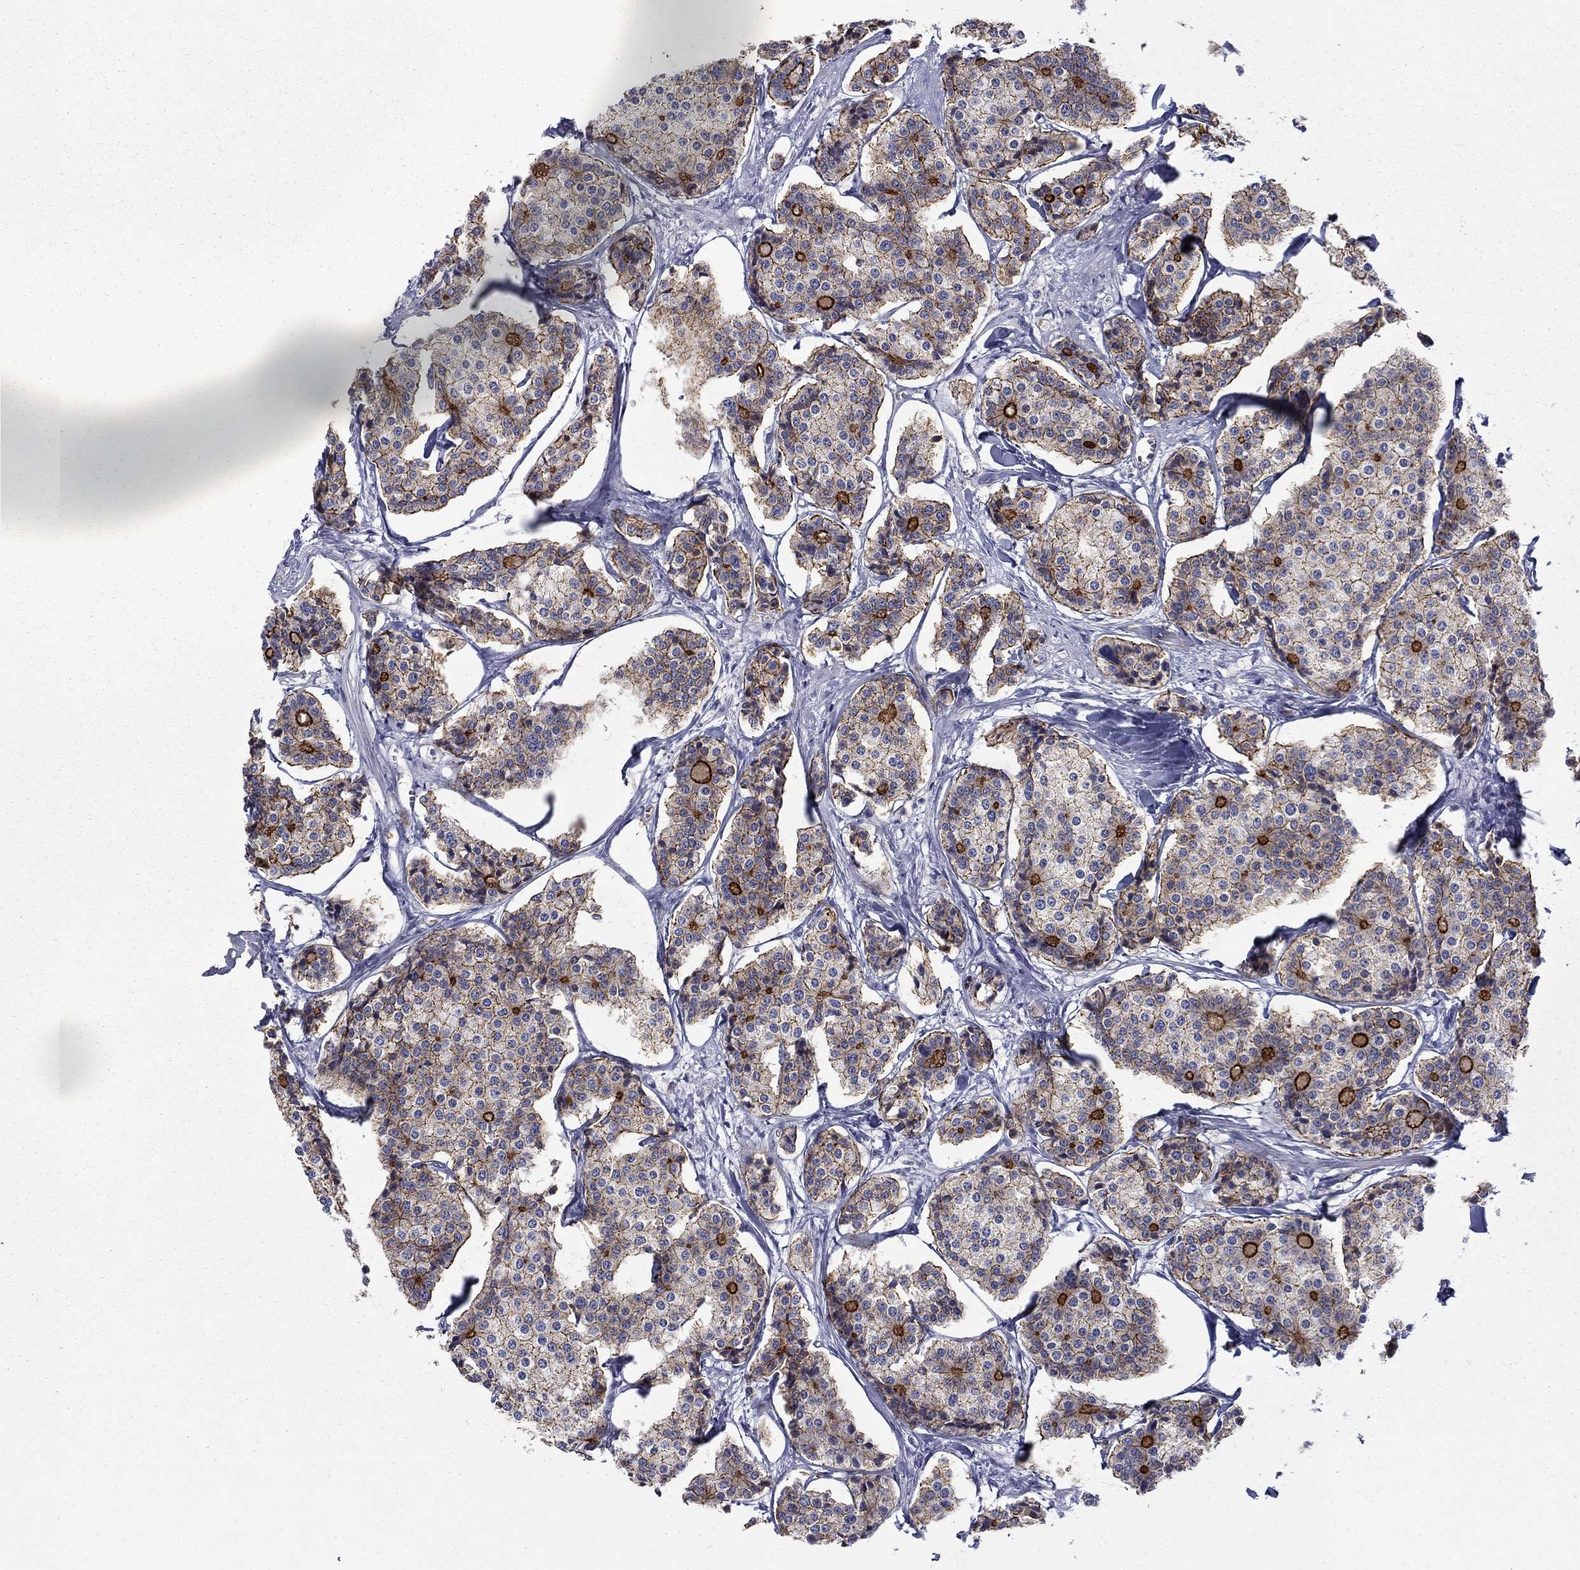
{"staining": {"intensity": "moderate", "quantity": ">75%", "location": "cytoplasmic/membranous"}, "tissue": "carcinoid", "cell_type": "Tumor cells", "image_type": "cancer", "snomed": [{"axis": "morphology", "description": "Carcinoid, malignant, NOS"}, {"axis": "topography", "description": "Small intestine"}], "caption": "A micrograph showing moderate cytoplasmic/membranous staining in approximately >75% of tumor cells in malignant carcinoid, as visualized by brown immunohistochemical staining.", "gene": "LMO7", "patient": {"sex": "female", "age": 65}}